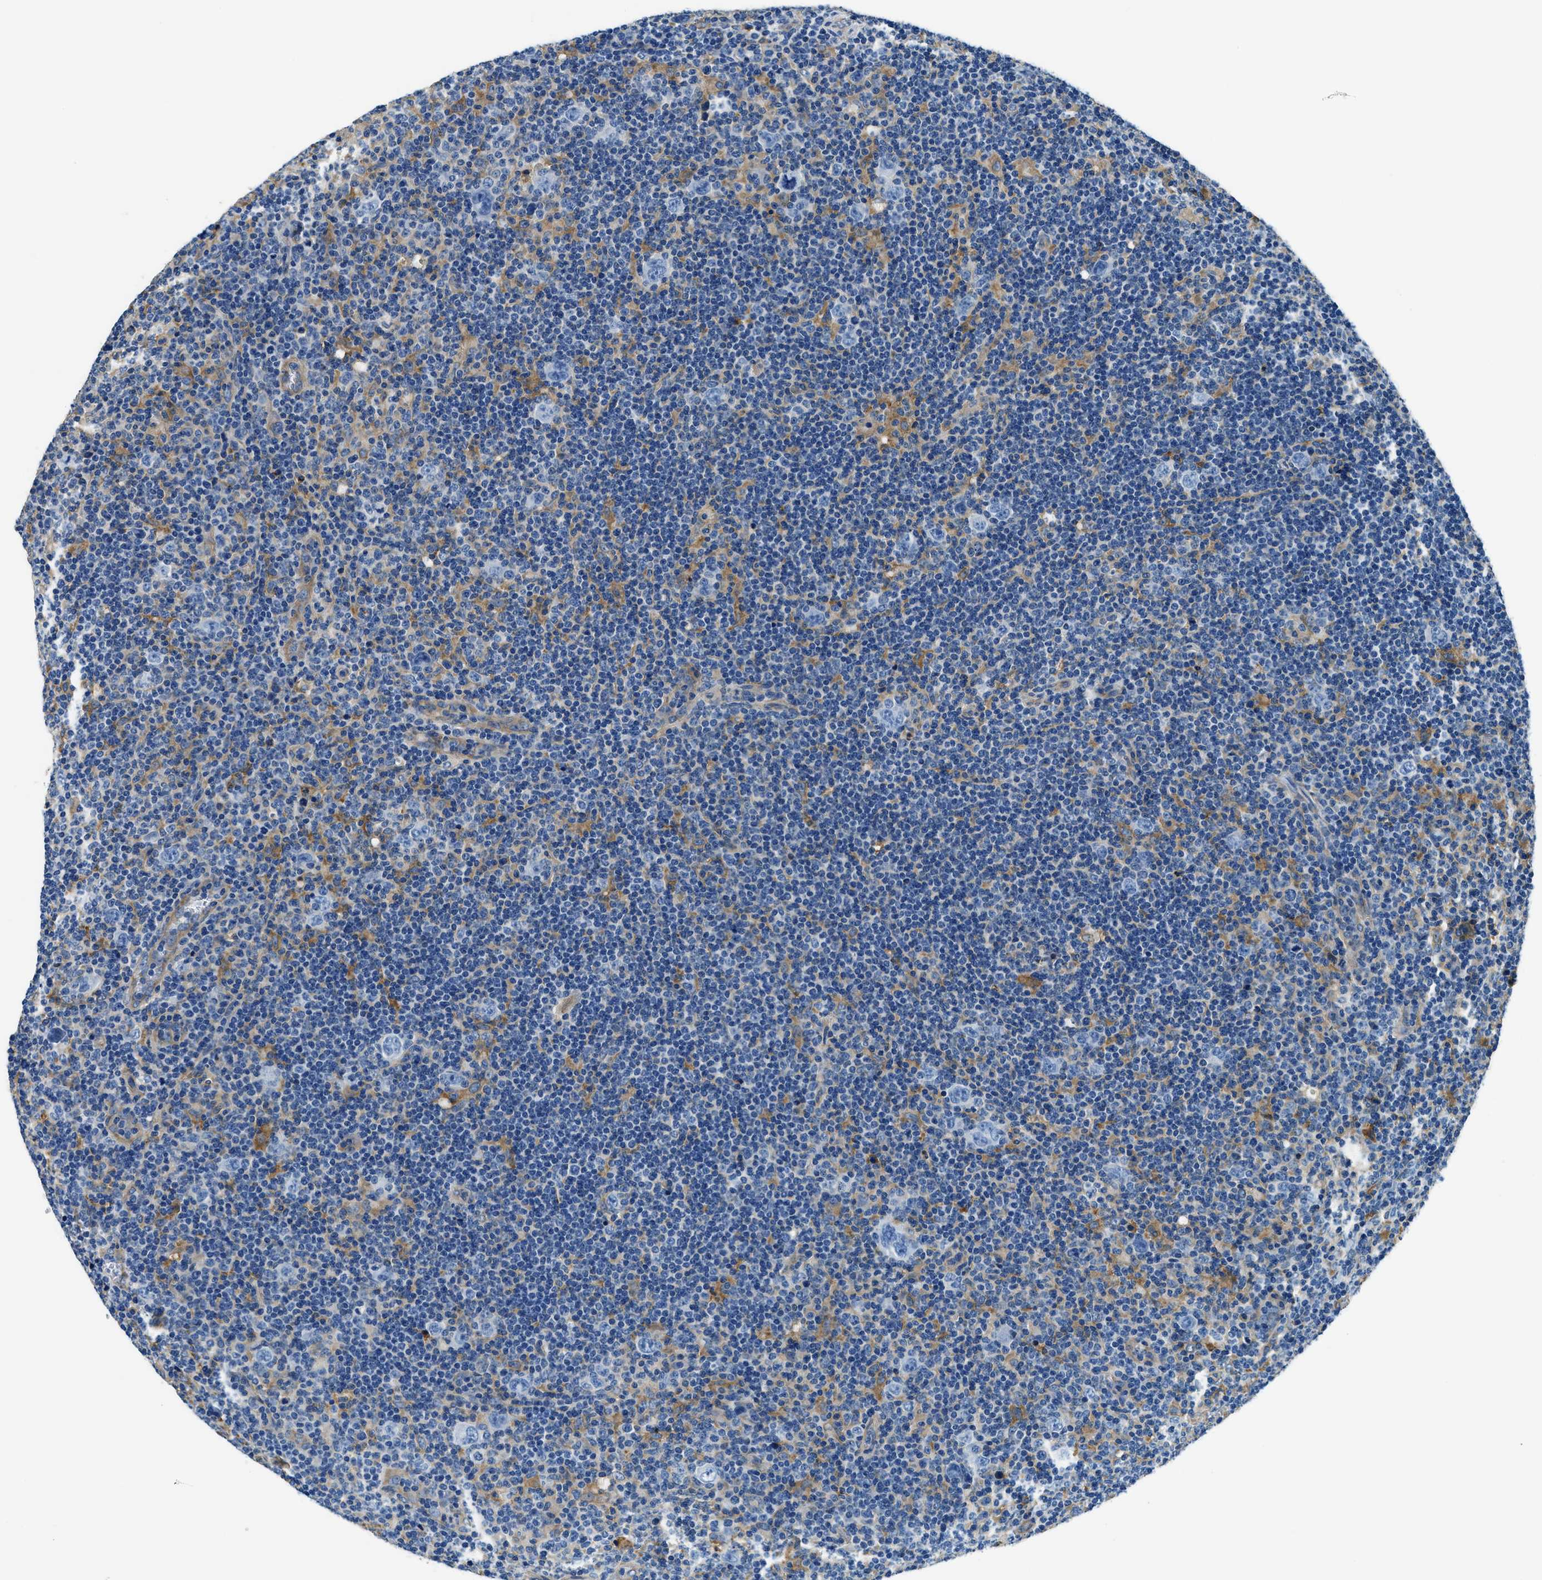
{"staining": {"intensity": "negative", "quantity": "none", "location": "none"}, "tissue": "lymphoma", "cell_type": "Tumor cells", "image_type": "cancer", "snomed": [{"axis": "morphology", "description": "Hodgkin's disease, NOS"}, {"axis": "topography", "description": "Lymph node"}], "caption": "There is no significant expression in tumor cells of Hodgkin's disease. The staining is performed using DAB (3,3'-diaminobenzidine) brown chromogen with nuclei counter-stained in using hematoxylin.", "gene": "TWF1", "patient": {"sex": "female", "age": 57}}